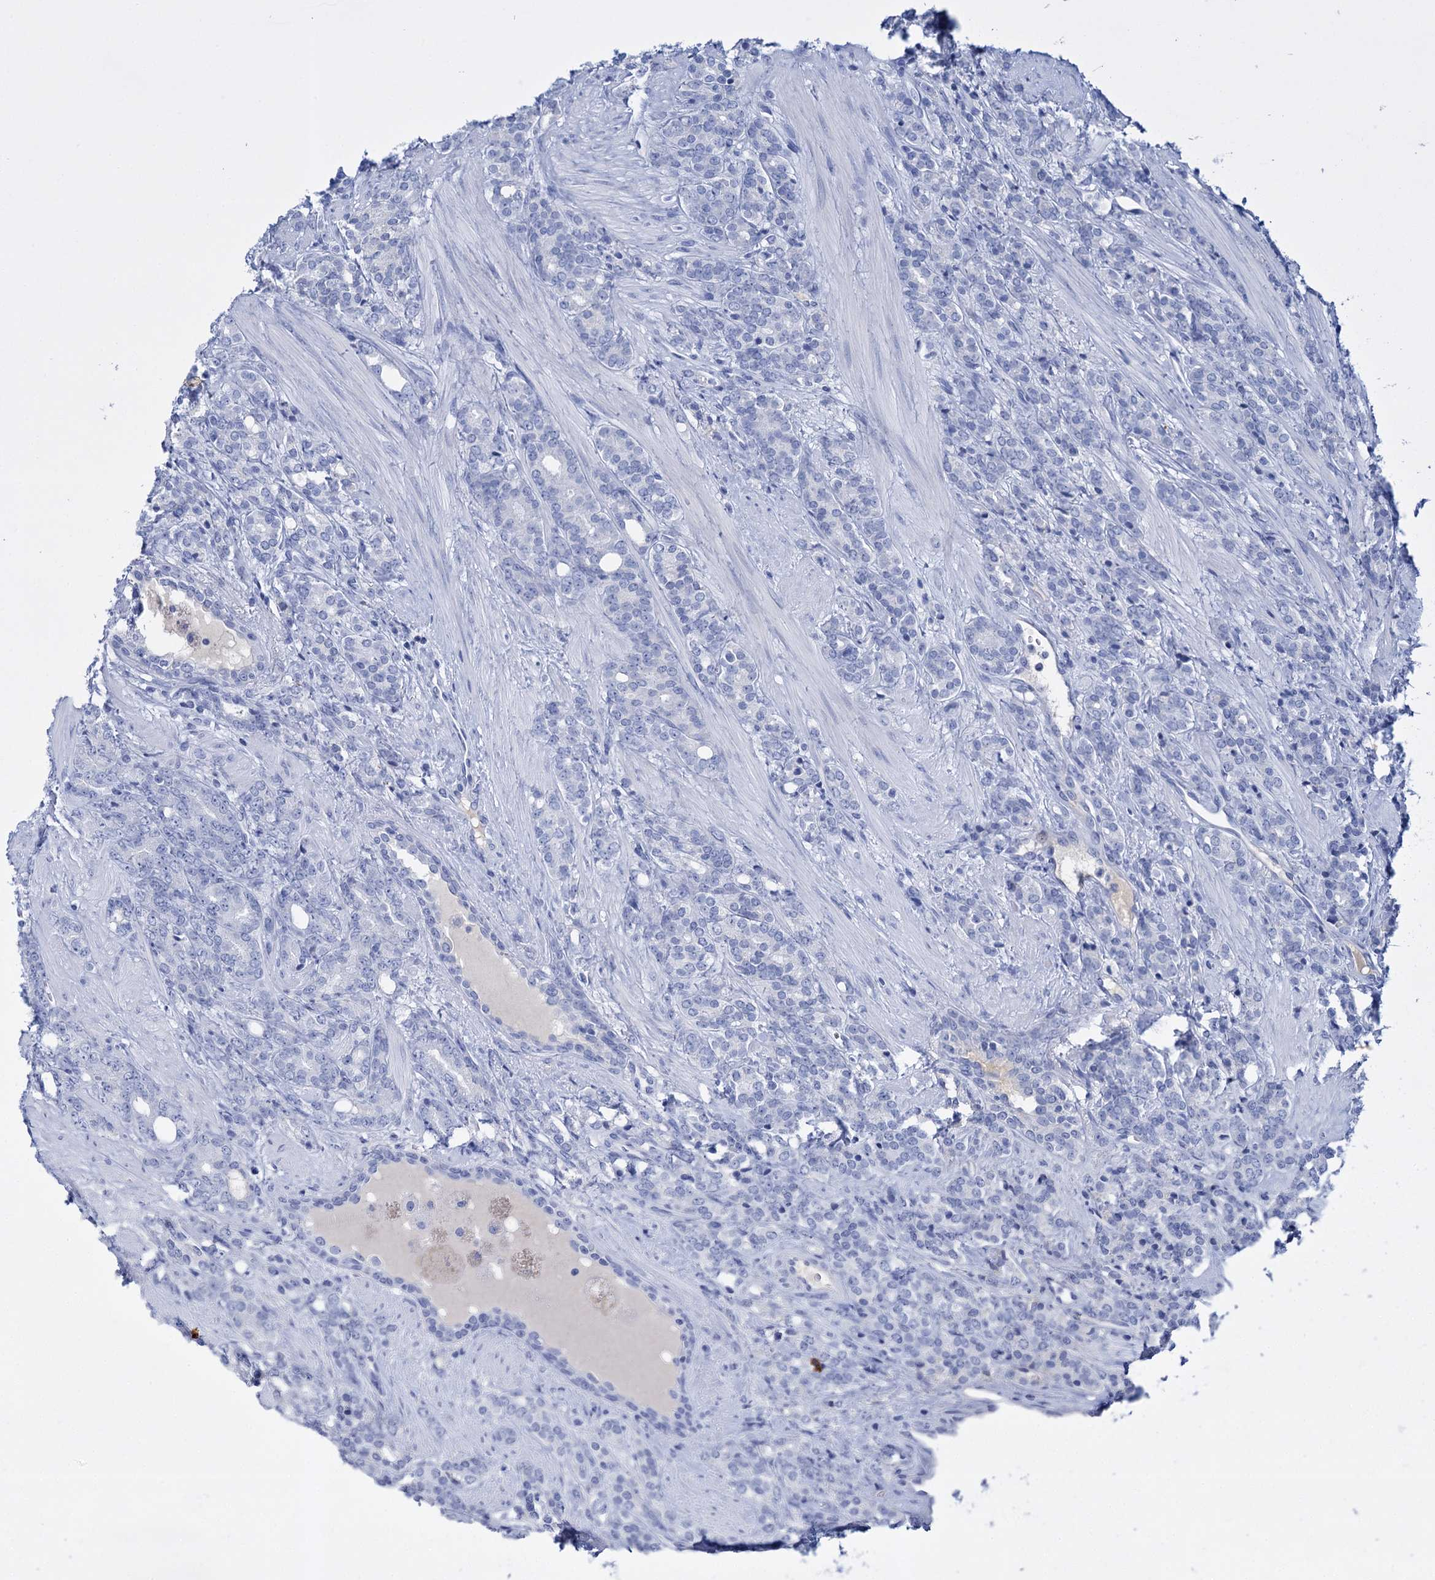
{"staining": {"intensity": "negative", "quantity": "none", "location": "none"}, "tissue": "prostate cancer", "cell_type": "Tumor cells", "image_type": "cancer", "snomed": [{"axis": "morphology", "description": "Adenocarcinoma, High grade"}, {"axis": "topography", "description": "Prostate"}], "caption": "Immunohistochemistry (IHC) image of human prostate cancer stained for a protein (brown), which reveals no expression in tumor cells.", "gene": "FBXW12", "patient": {"sex": "male", "age": 62}}